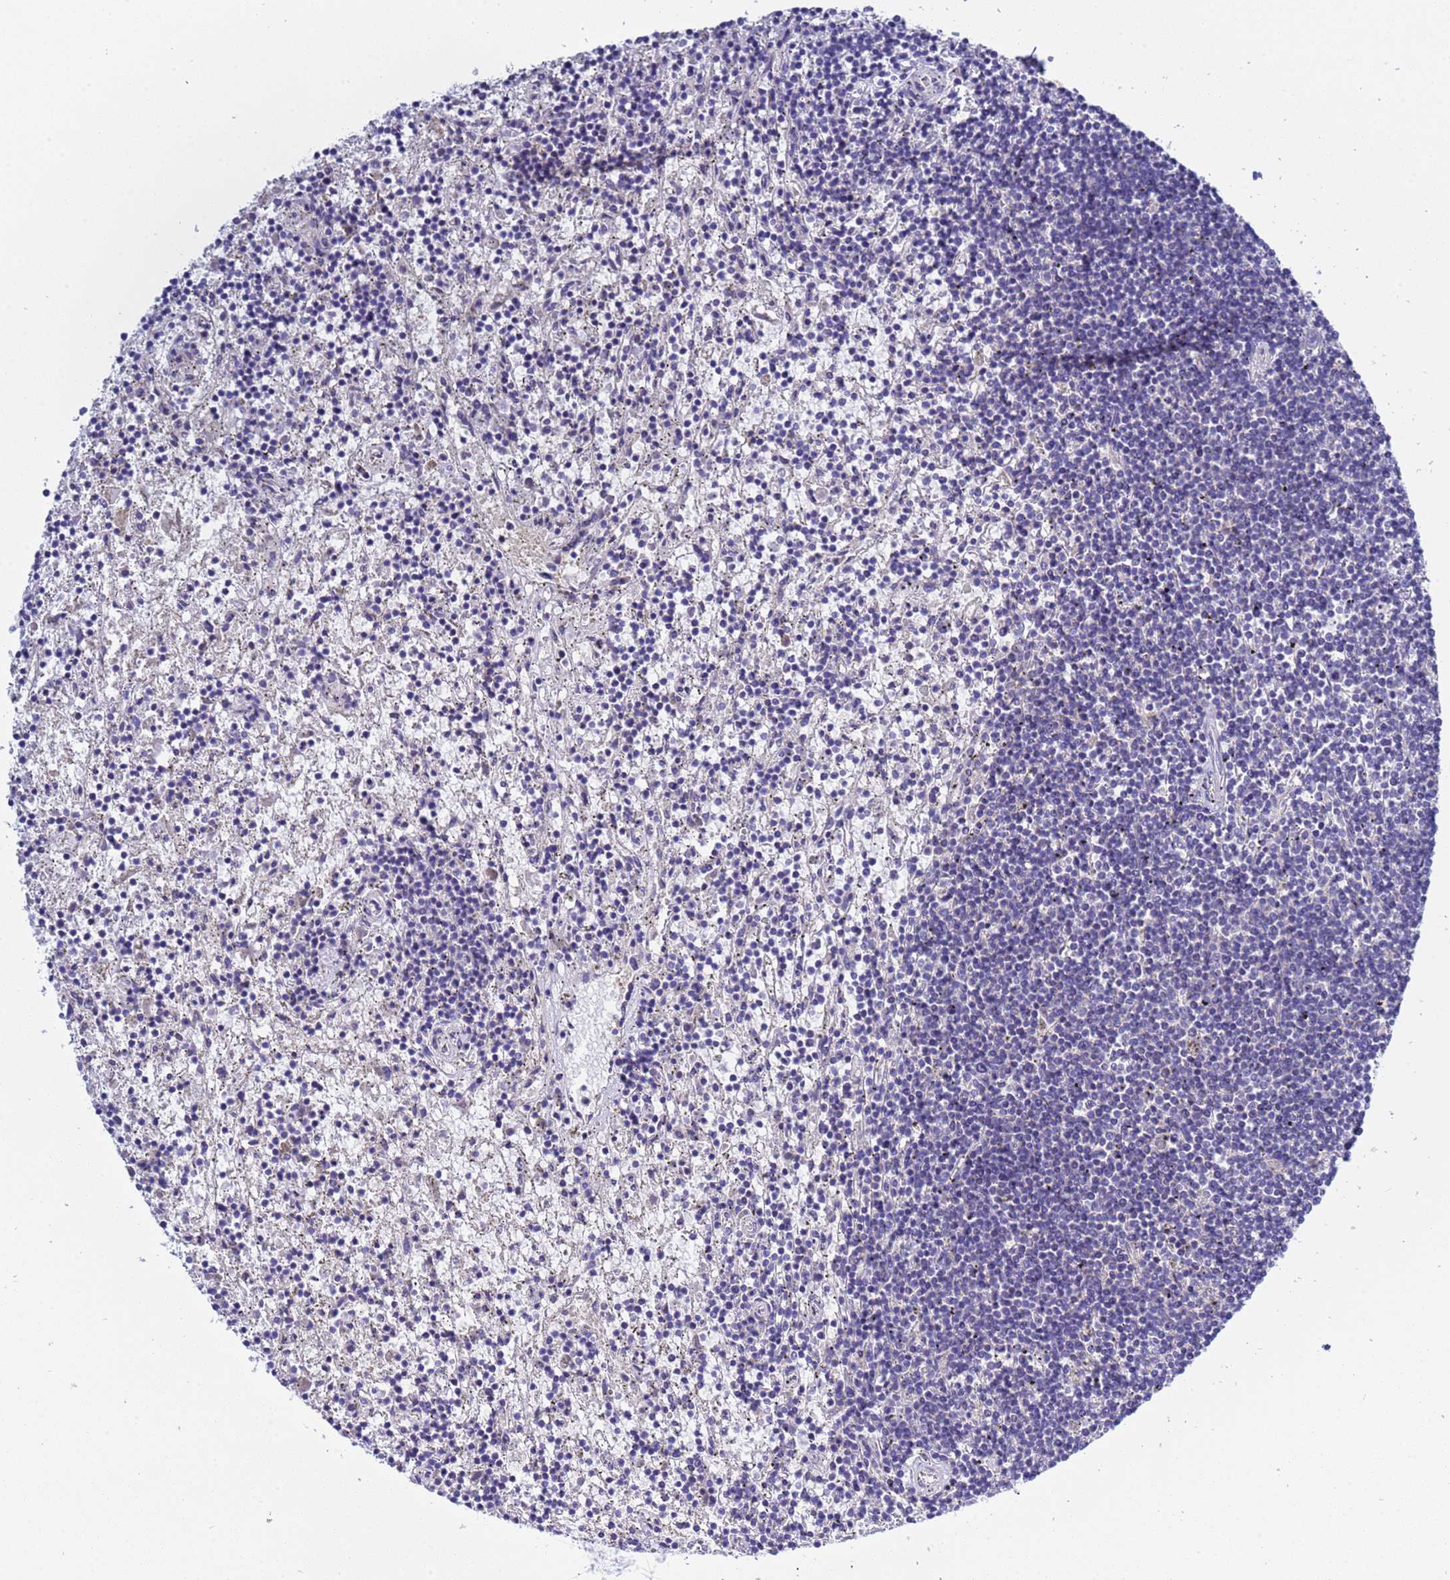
{"staining": {"intensity": "negative", "quantity": "none", "location": "none"}, "tissue": "lymphoma", "cell_type": "Tumor cells", "image_type": "cancer", "snomed": [{"axis": "morphology", "description": "Malignant lymphoma, non-Hodgkin's type, Low grade"}, {"axis": "topography", "description": "Spleen"}], "caption": "Immunohistochemistry (IHC) micrograph of neoplastic tissue: human lymphoma stained with DAB shows no significant protein staining in tumor cells.", "gene": "RC3H2", "patient": {"sex": "male", "age": 76}}